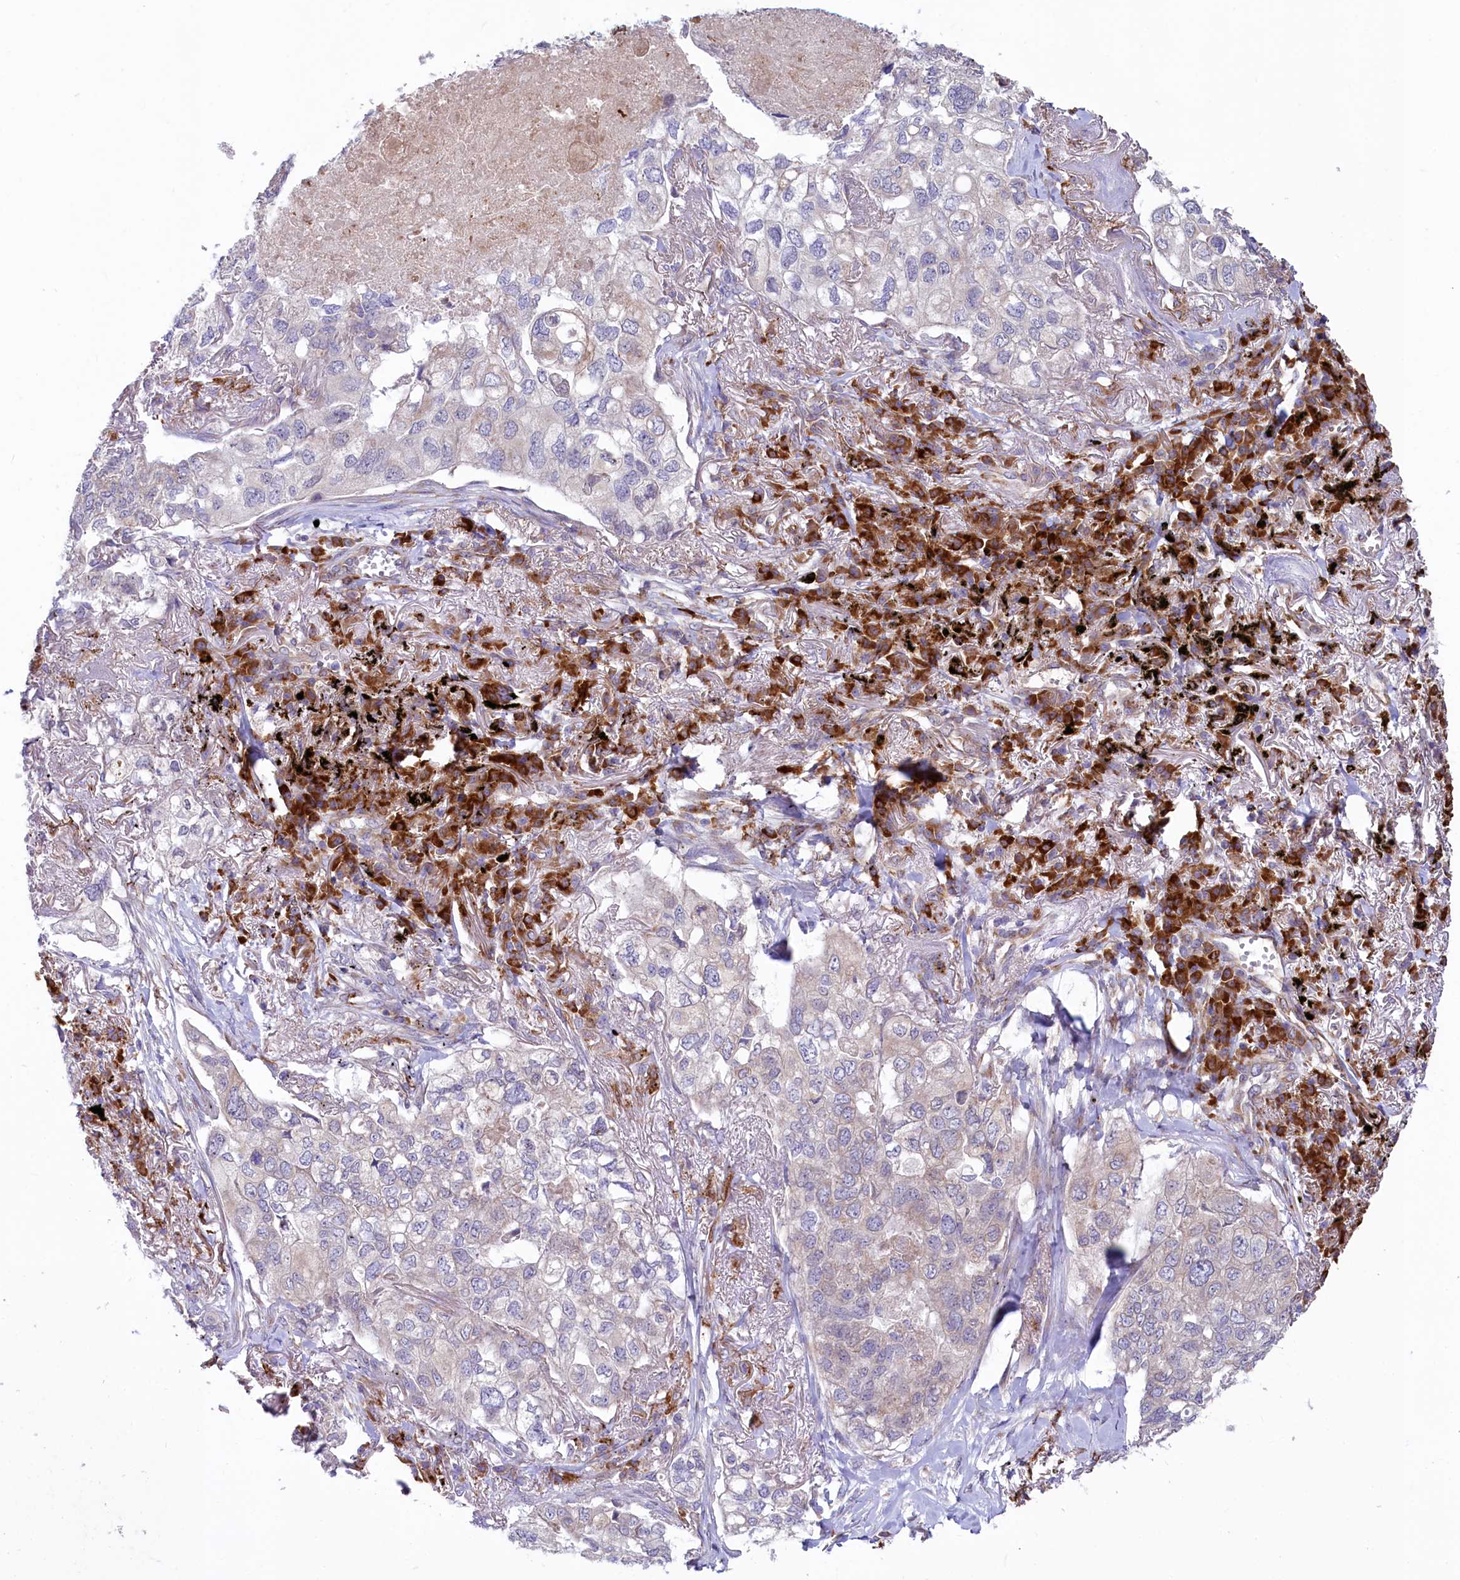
{"staining": {"intensity": "negative", "quantity": "none", "location": "none"}, "tissue": "lung cancer", "cell_type": "Tumor cells", "image_type": "cancer", "snomed": [{"axis": "morphology", "description": "Adenocarcinoma, NOS"}, {"axis": "topography", "description": "Lung"}], "caption": "An IHC histopathology image of lung cancer is shown. There is no staining in tumor cells of lung cancer. (IHC, brightfield microscopy, high magnification).", "gene": "CHID1", "patient": {"sex": "male", "age": 65}}